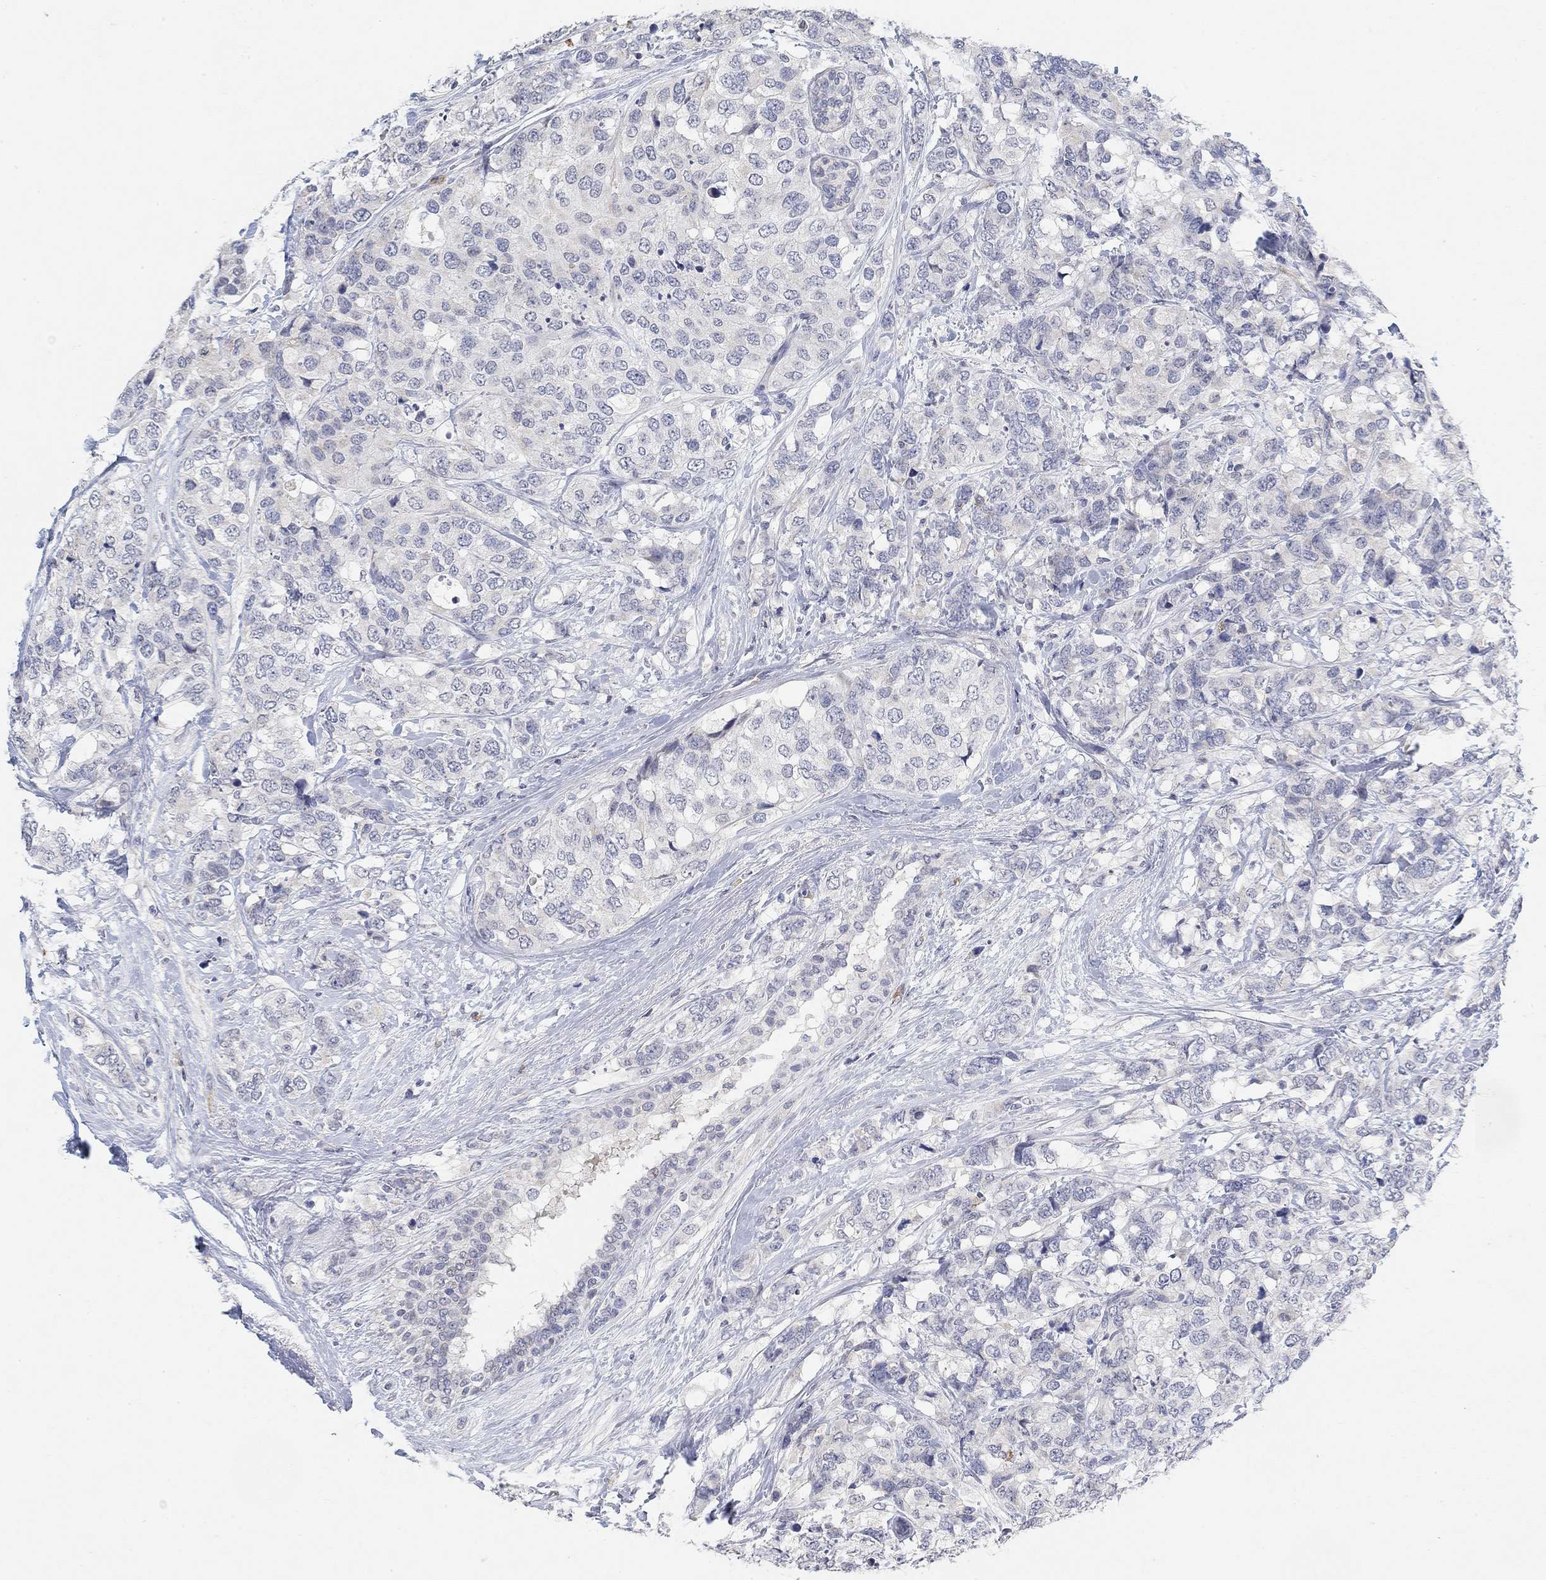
{"staining": {"intensity": "negative", "quantity": "none", "location": "none"}, "tissue": "breast cancer", "cell_type": "Tumor cells", "image_type": "cancer", "snomed": [{"axis": "morphology", "description": "Lobular carcinoma"}, {"axis": "topography", "description": "Breast"}], "caption": "Breast lobular carcinoma stained for a protein using immunohistochemistry (IHC) demonstrates no staining tumor cells.", "gene": "VAT1L", "patient": {"sex": "female", "age": 59}}